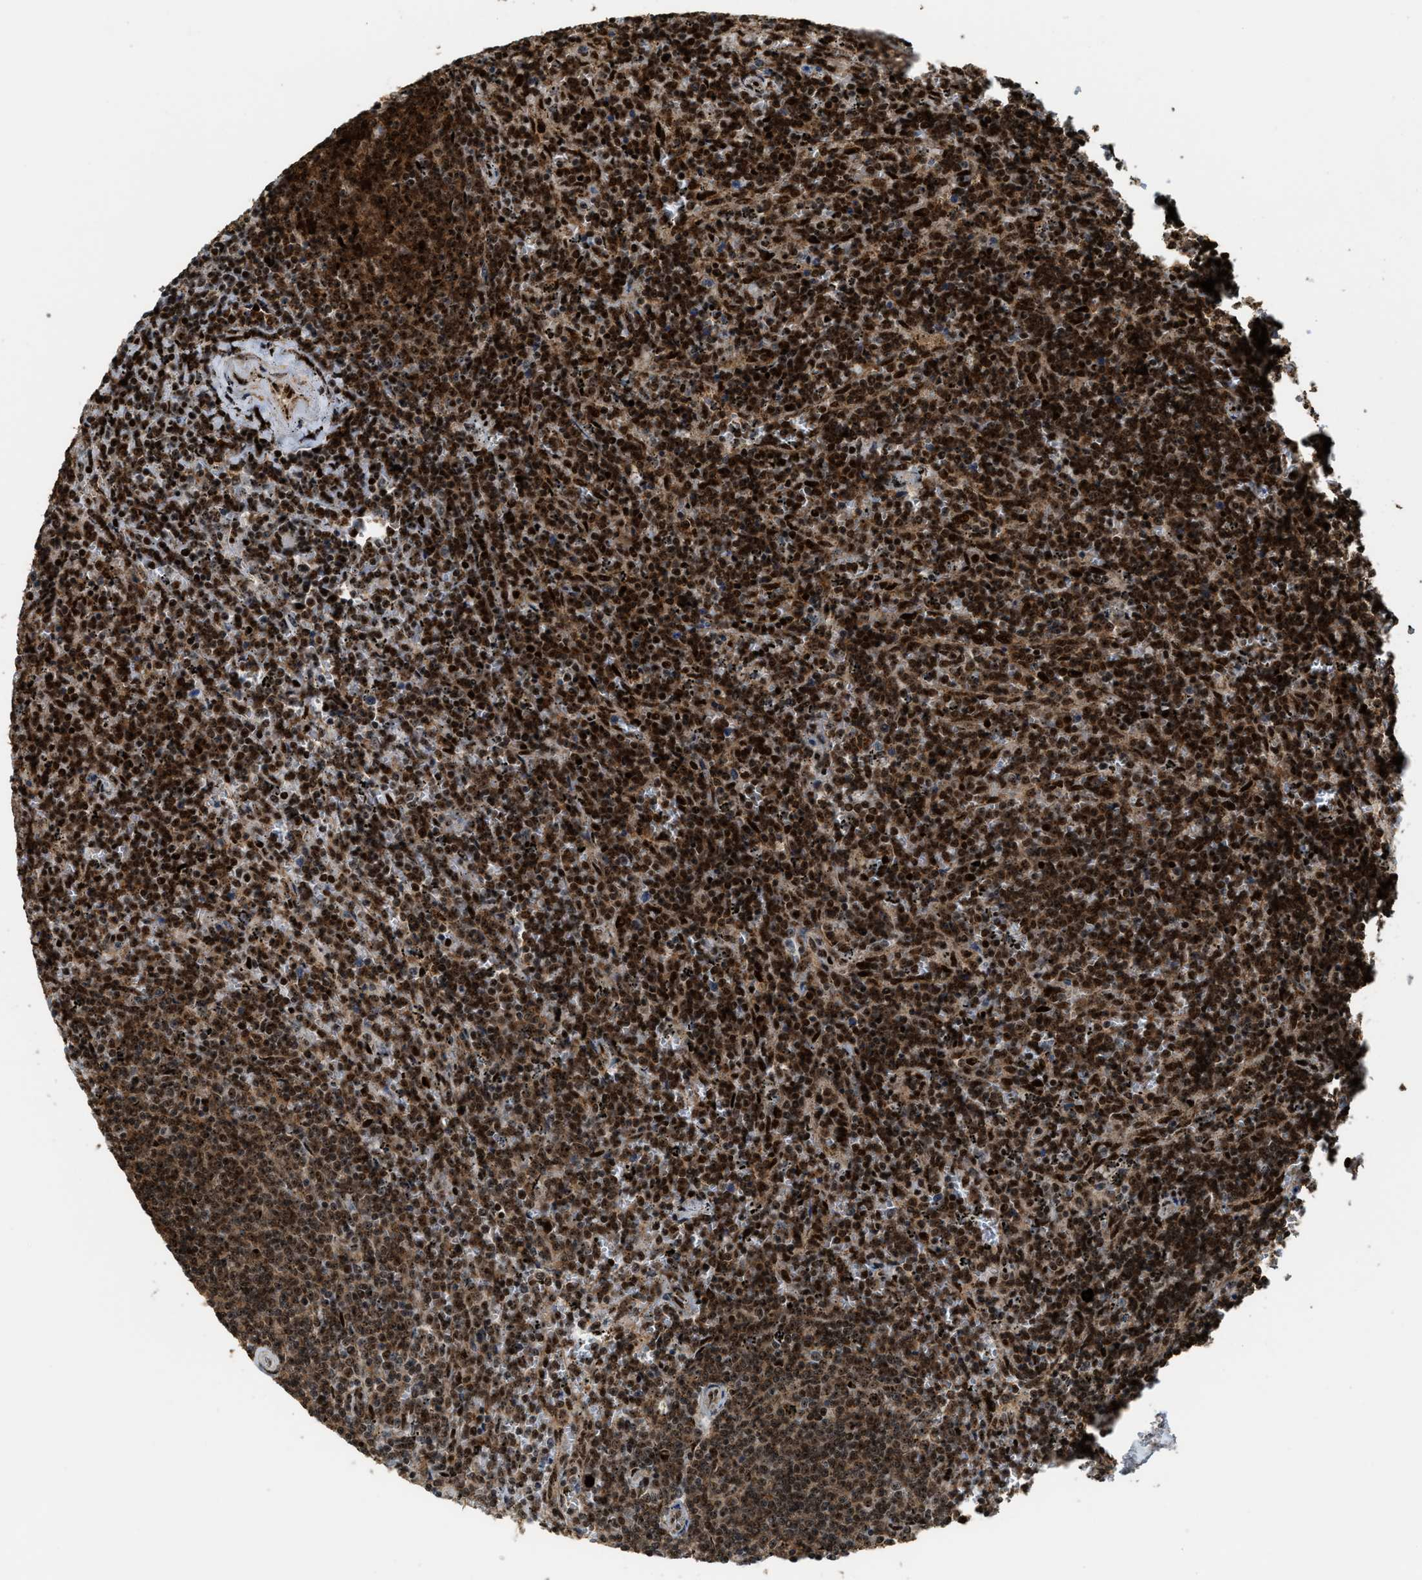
{"staining": {"intensity": "strong", "quantity": ">75%", "location": "nuclear"}, "tissue": "lymphoma", "cell_type": "Tumor cells", "image_type": "cancer", "snomed": [{"axis": "morphology", "description": "Malignant lymphoma, non-Hodgkin's type, Low grade"}, {"axis": "topography", "description": "Spleen"}], "caption": "Lymphoma stained with immunohistochemistry displays strong nuclear expression in approximately >75% of tumor cells. Nuclei are stained in blue.", "gene": "ZNF687", "patient": {"sex": "female", "age": 50}}